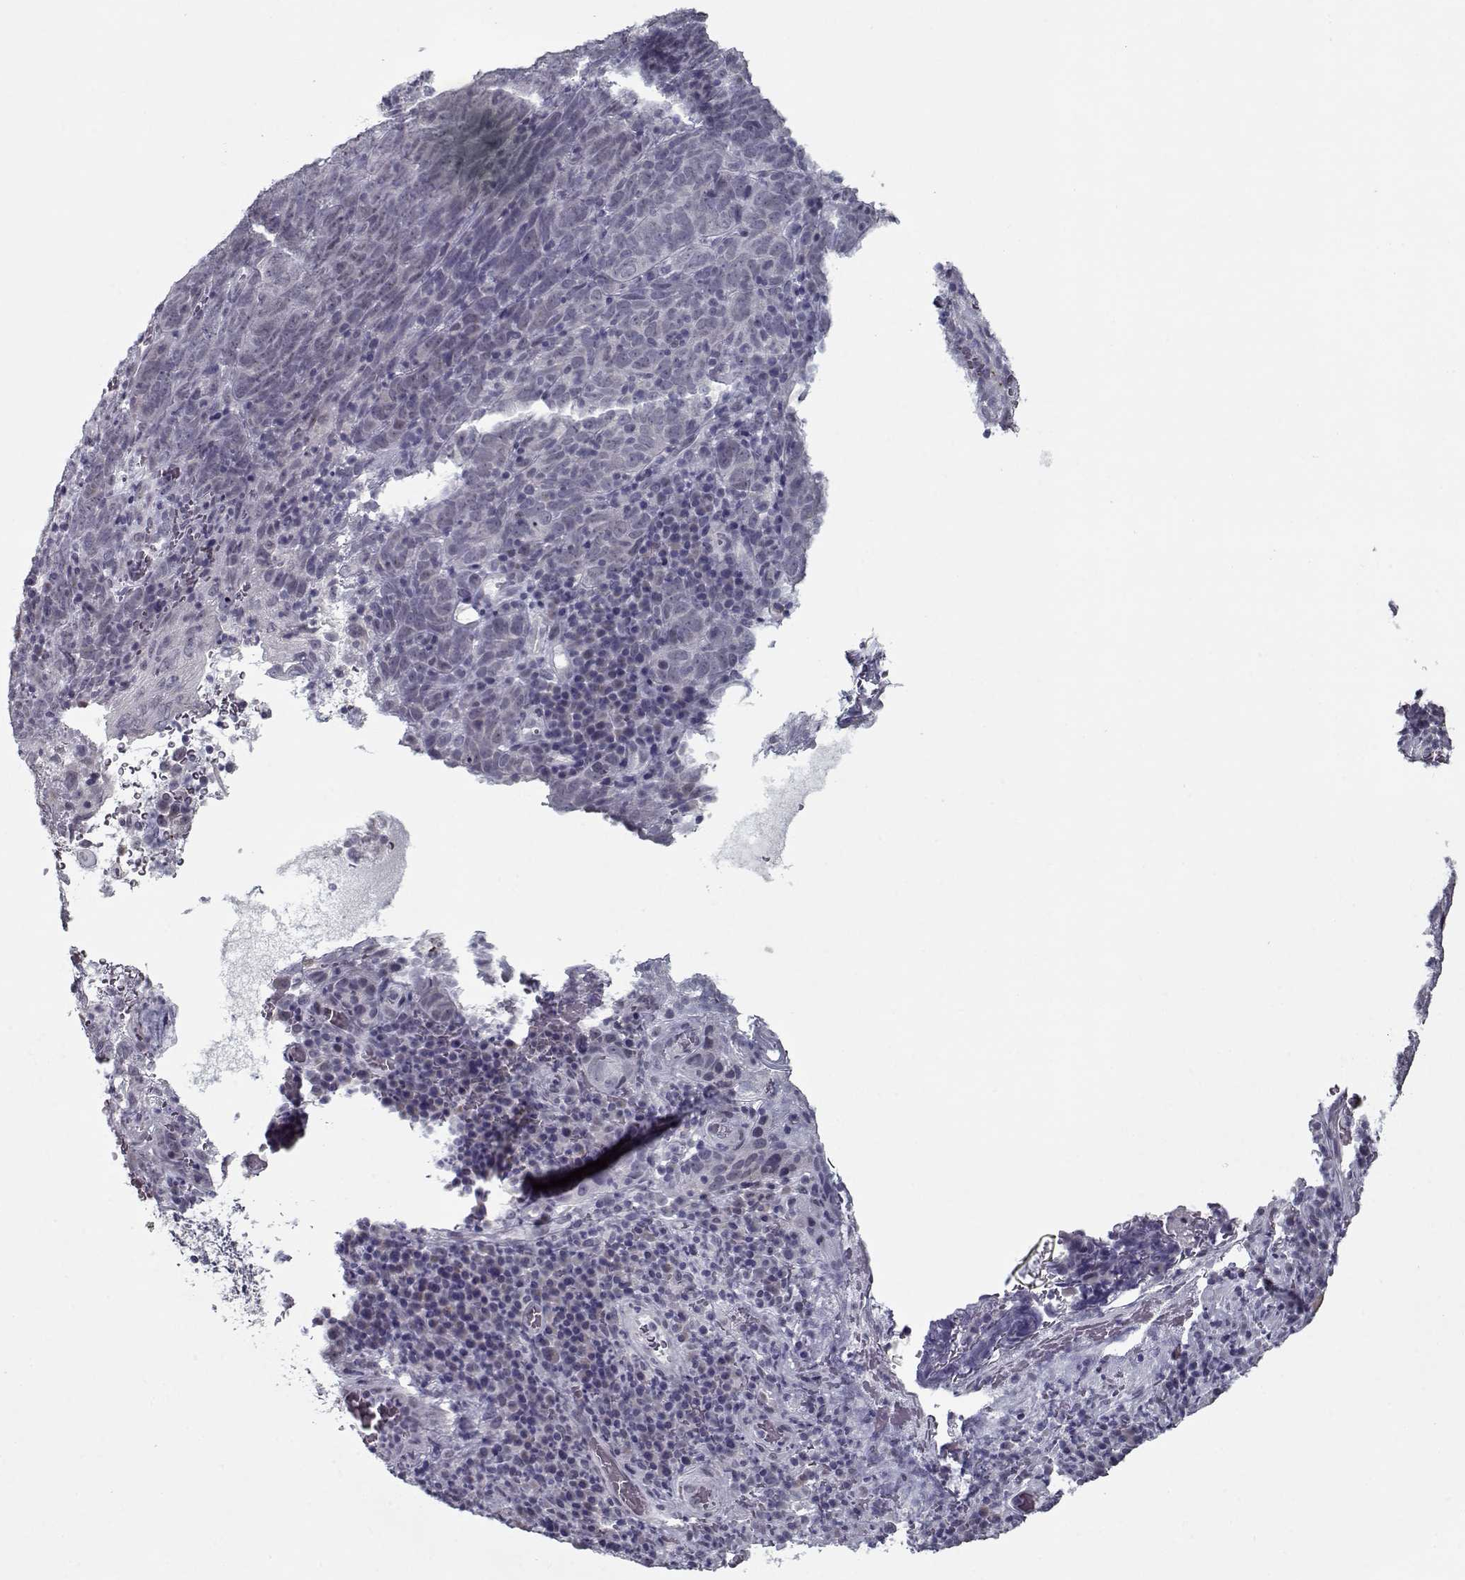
{"staining": {"intensity": "negative", "quantity": "none", "location": "none"}, "tissue": "skin cancer", "cell_type": "Tumor cells", "image_type": "cancer", "snomed": [{"axis": "morphology", "description": "Squamous cell carcinoma, NOS"}, {"axis": "topography", "description": "Skin"}, {"axis": "topography", "description": "Anal"}], "caption": "Photomicrograph shows no protein staining in tumor cells of skin squamous cell carcinoma tissue.", "gene": "SEC16B", "patient": {"sex": "female", "age": 51}}